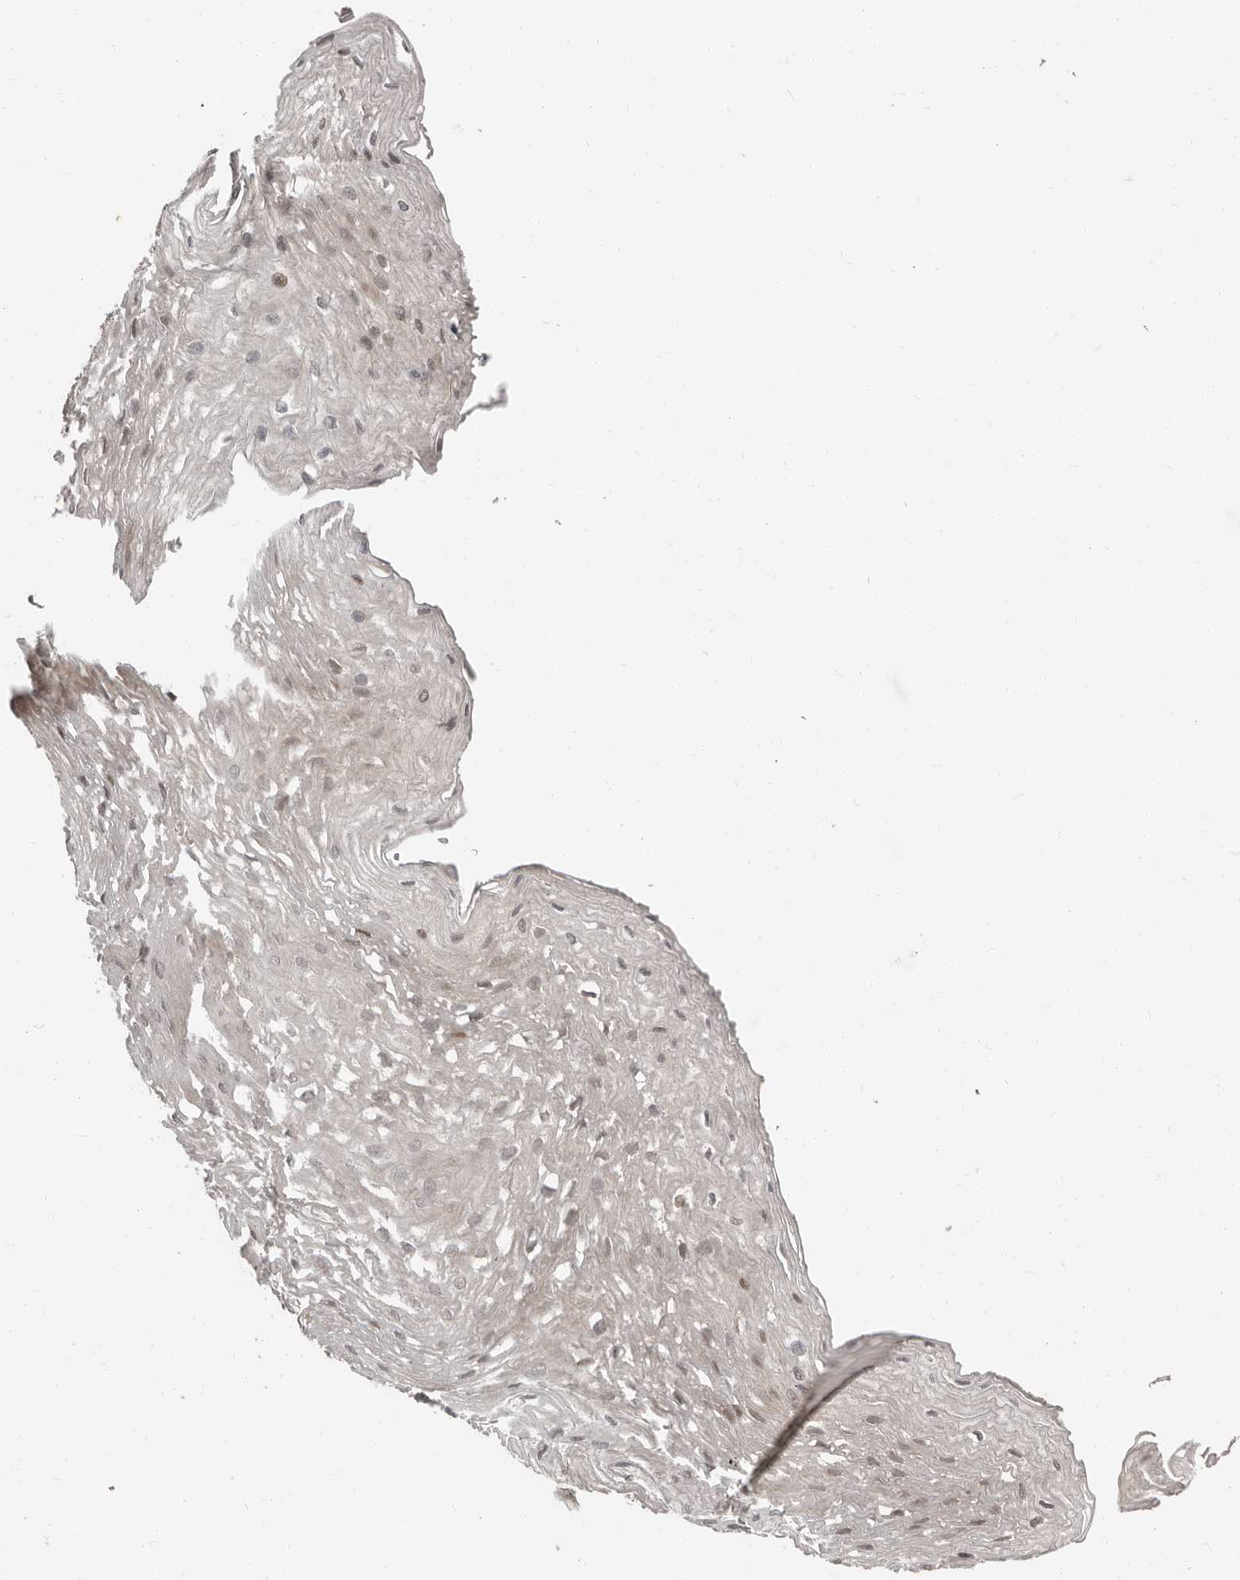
{"staining": {"intensity": "weak", "quantity": "<25%", "location": "cytoplasmic/membranous"}, "tissue": "esophagus", "cell_type": "Squamous epithelial cells", "image_type": "normal", "snomed": [{"axis": "morphology", "description": "Normal tissue, NOS"}, {"axis": "topography", "description": "Esophagus"}], "caption": "Benign esophagus was stained to show a protein in brown. There is no significant staining in squamous epithelial cells. (Brightfield microscopy of DAB (3,3'-diaminobenzidine) immunohistochemistry at high magnification).", "gene": "APOL6", "patient": {"sex": "female", "age": 66}}